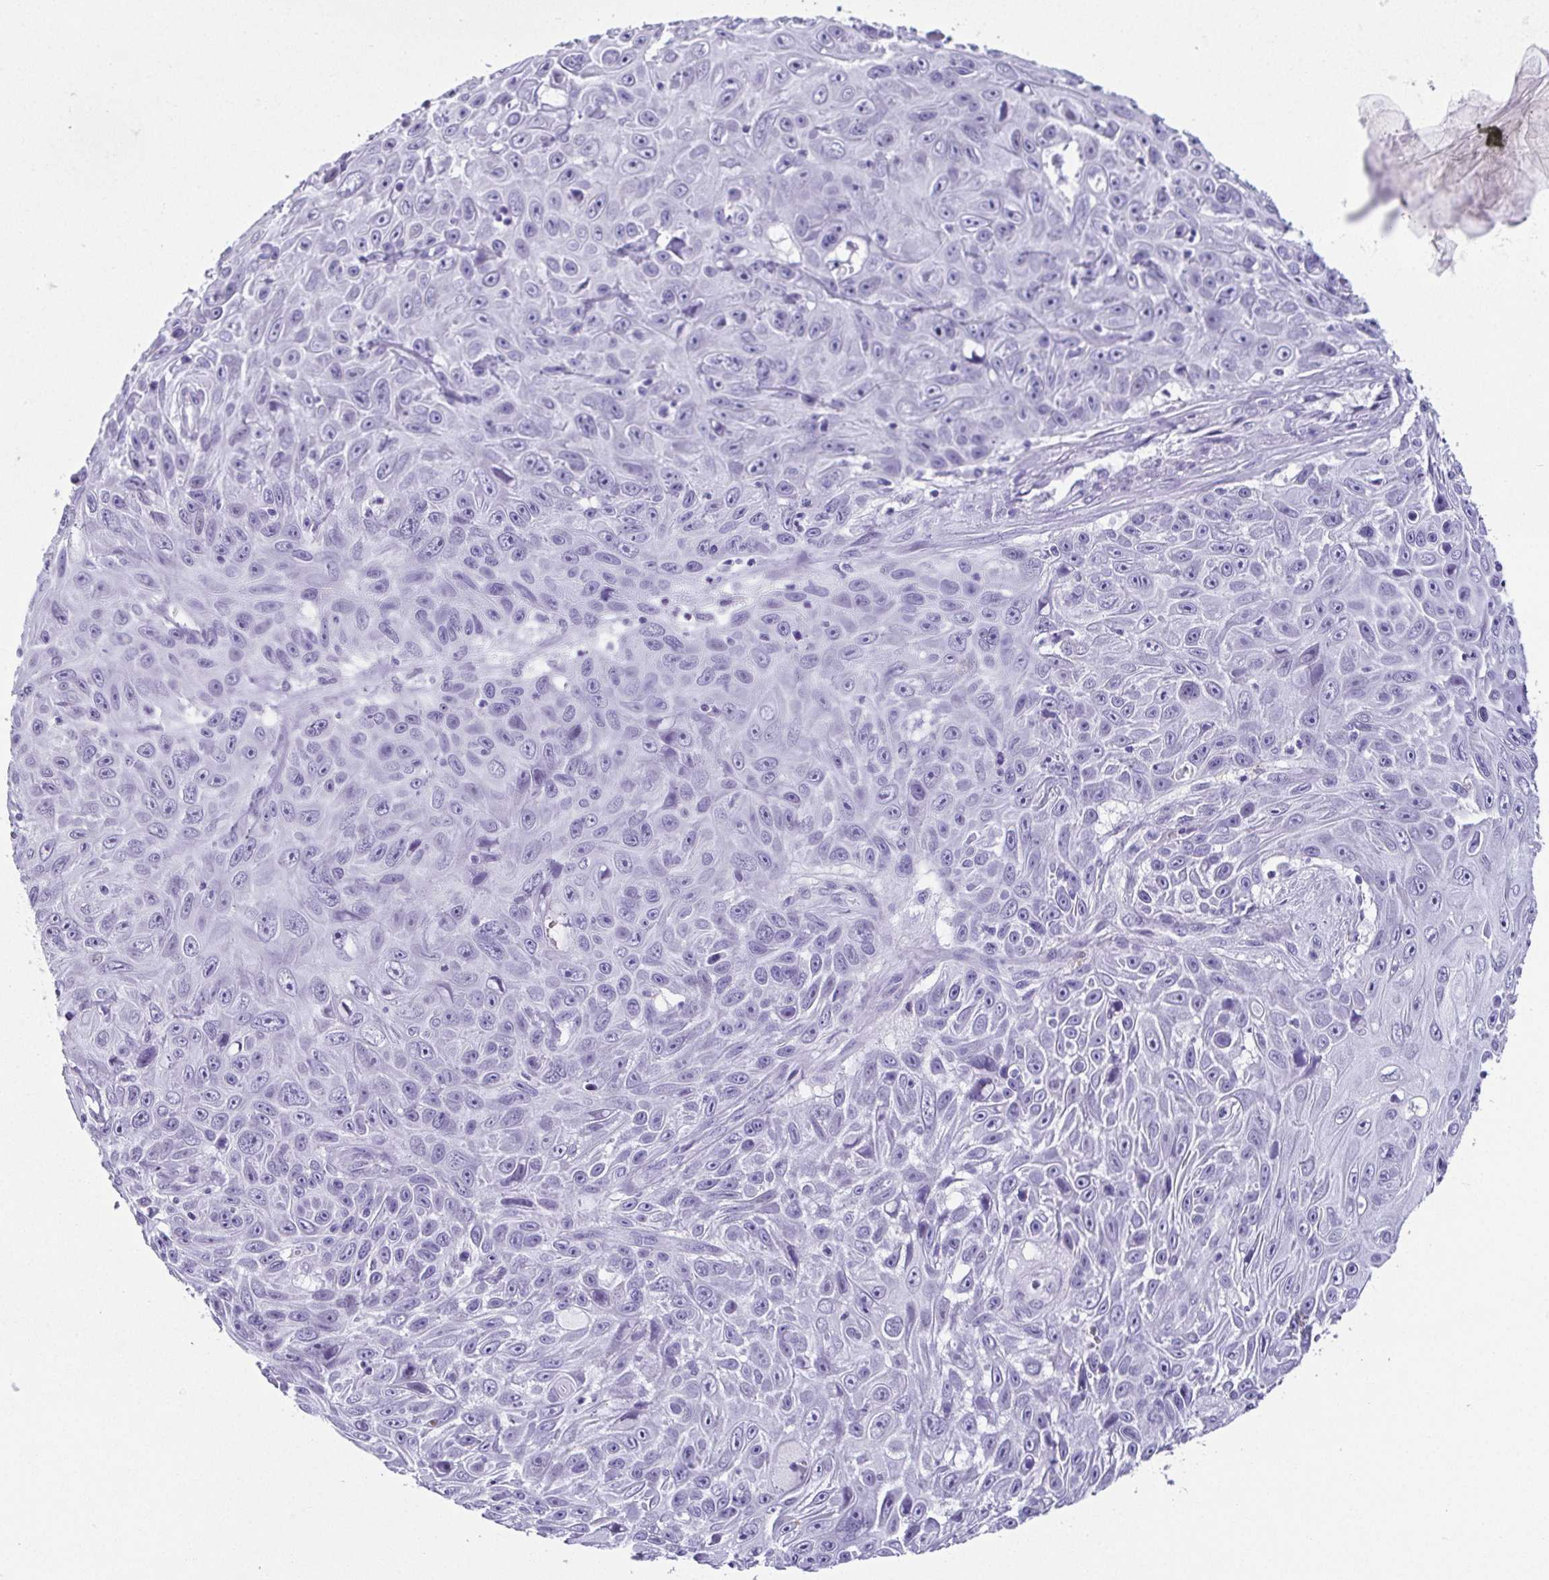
{"staining": {"intensity": "negative", "quantity": "none", "location": "none"}, "tissue": "skin cancer", "cell_type": "Tumor cells", "image_type": "cancer", "snomed": [{"axis": "morphology", "description": "Squamous cell carcinoma, NOS"}, {"axis": "topography", "description": "Skin"}], "caption": "Squamous cell carcinoma (skin) stained for a protein using immunohistochemistry reveals no staining tumor cells.", "gene": "ESX1", "patient": {"sex": "male", "age": 82}}